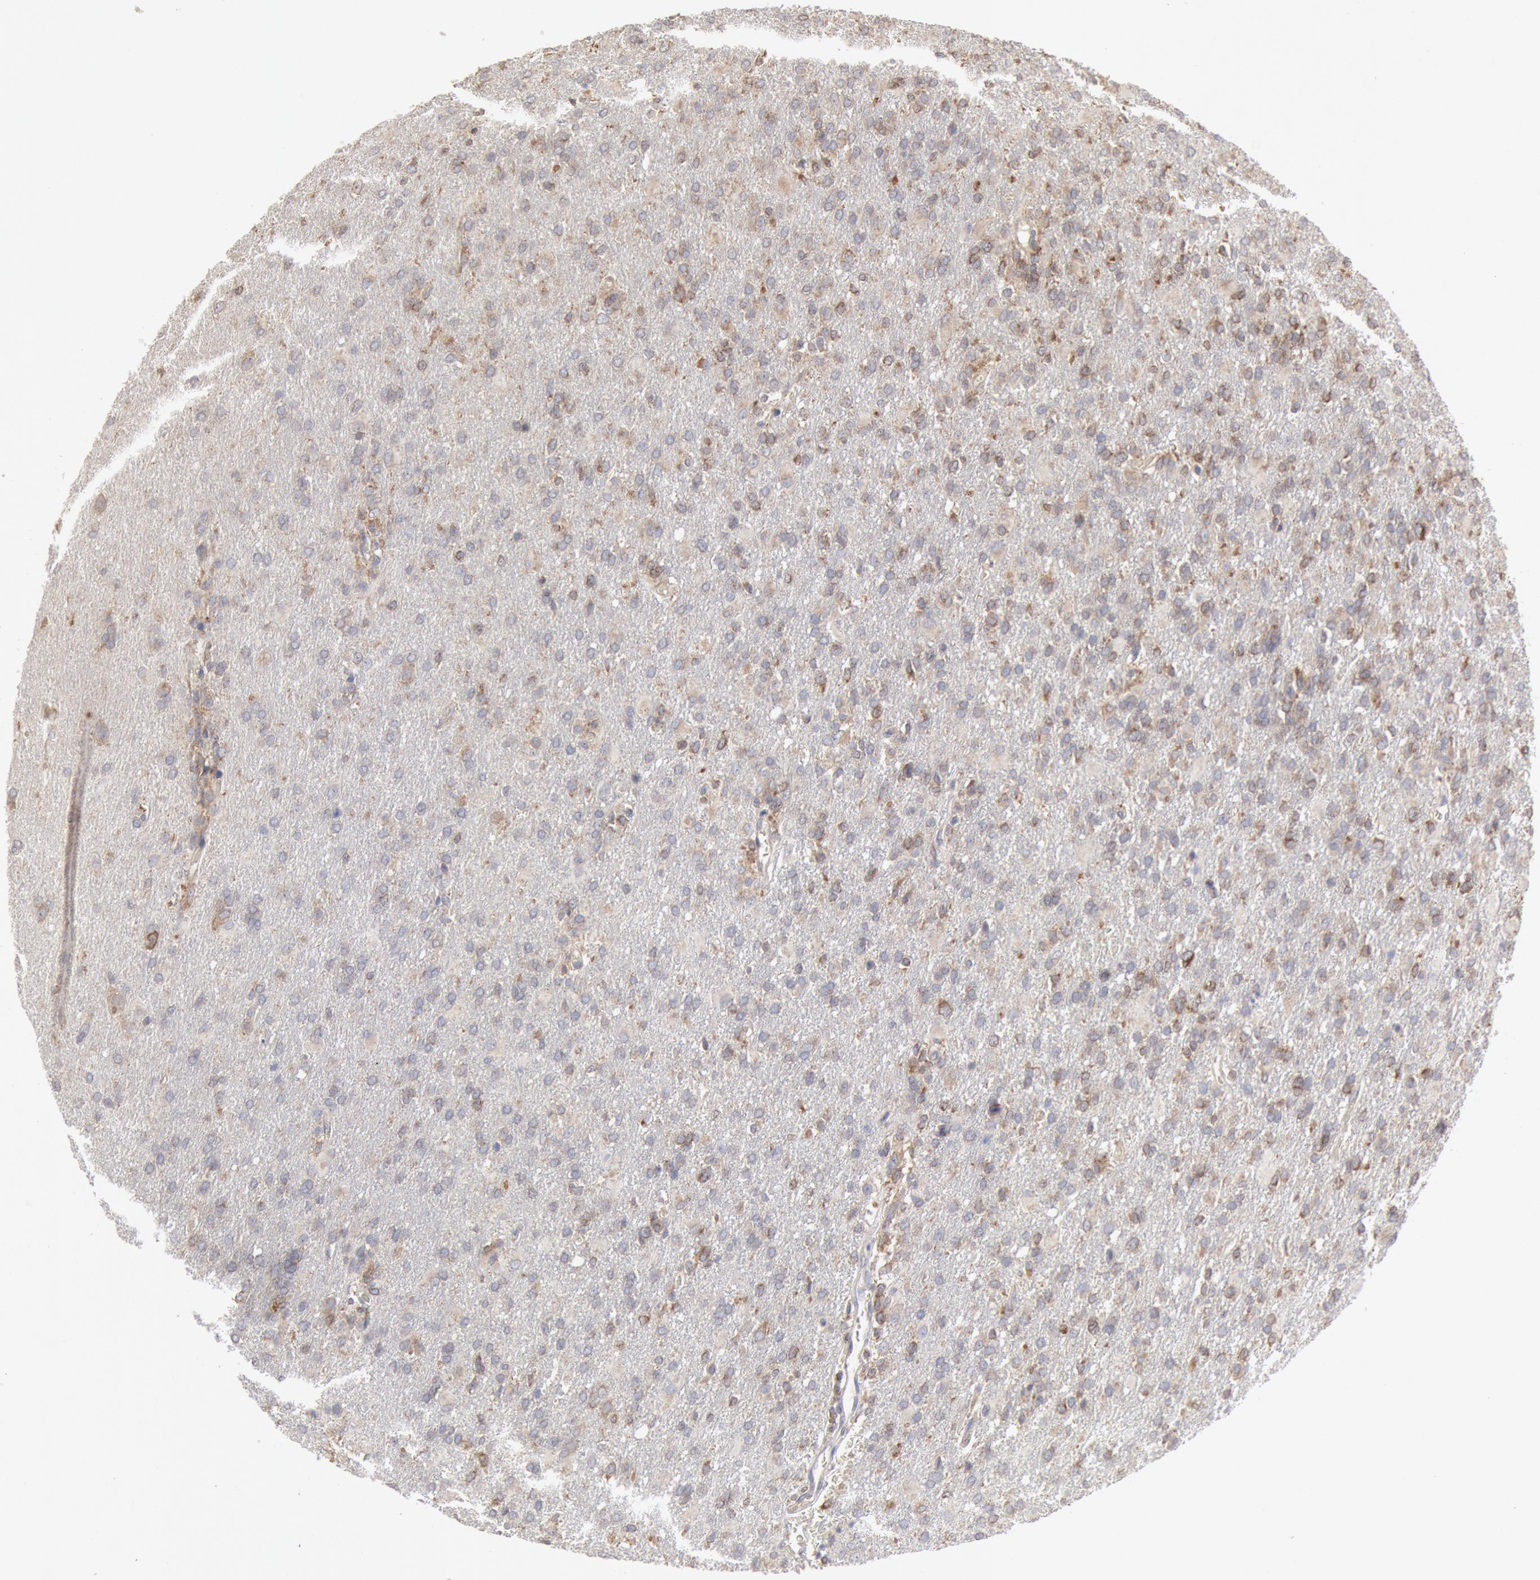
{"staining": {"intensity": "negative", "quantity": "none", "location": "none"}, "tissue": "glioma", "cell_type": "Tumor cells", "image_type": "cancer", "snomed": [{"axis": "morphology", "description": "Glioma, malignant, High grade"}, {"axis": "topography", "description": "Brain"}], "caption": "DAB immunohistochemical staining of glioma displays no significant staining in tumor cells. The staining is performed using DAB (3,3'-diaminobenzidine) brown chromogen with nuclei counter-stained in using hematoxylin.", "gene": "OSBPL8", "patient": {"sex": "male", "age": 68}}